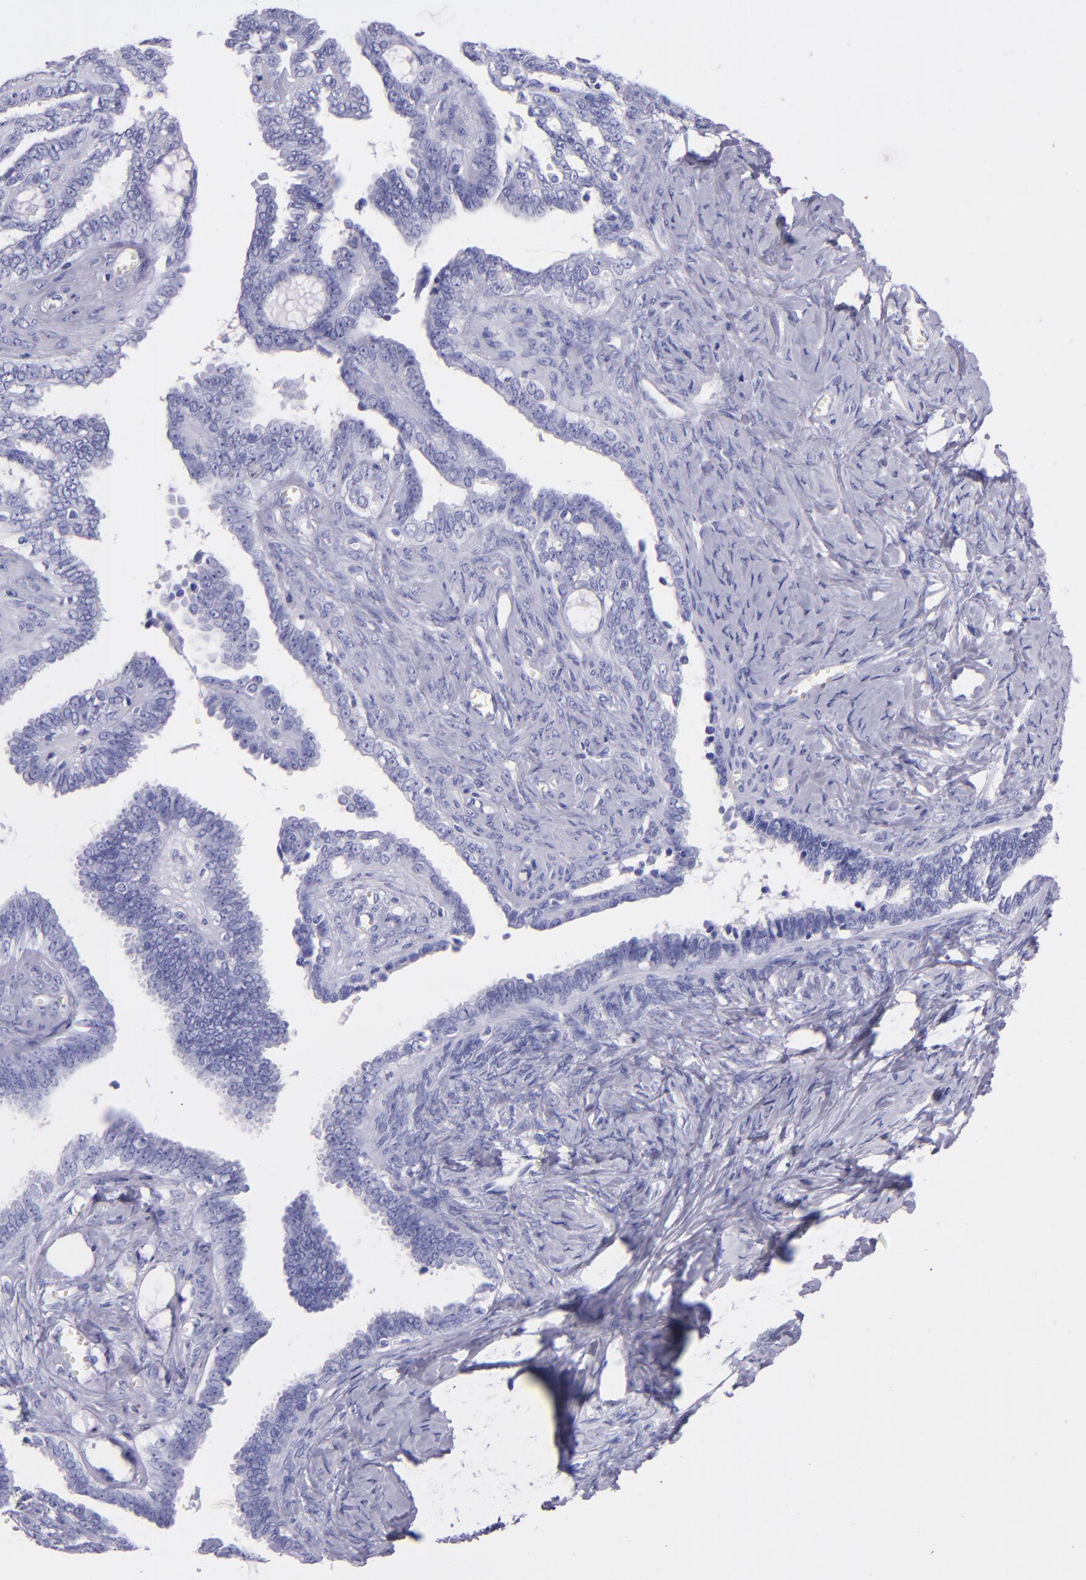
{"staining": {"intensity": "negative", "quantity": "none", "location": "none"}, "tissue": "ovarian cancer", "cell_type": "Tumor cells", "image_type": "cancer", "snomed": [{"axis": "morphology", "description": "Cystadenocarcinoma, serous, NOS"}, {"axis": "topography", "description": "Ovary"}], "caption": "A micrograph of human ovarian cancer is negative for staining in tumor cells. (Brightfield microscopy of DAB (3,3'-diaminobenzidine) immunohistochemistry at high magnification).", "gene": "SFTPA2", "patient": {"sex": "female", "age": 71}}